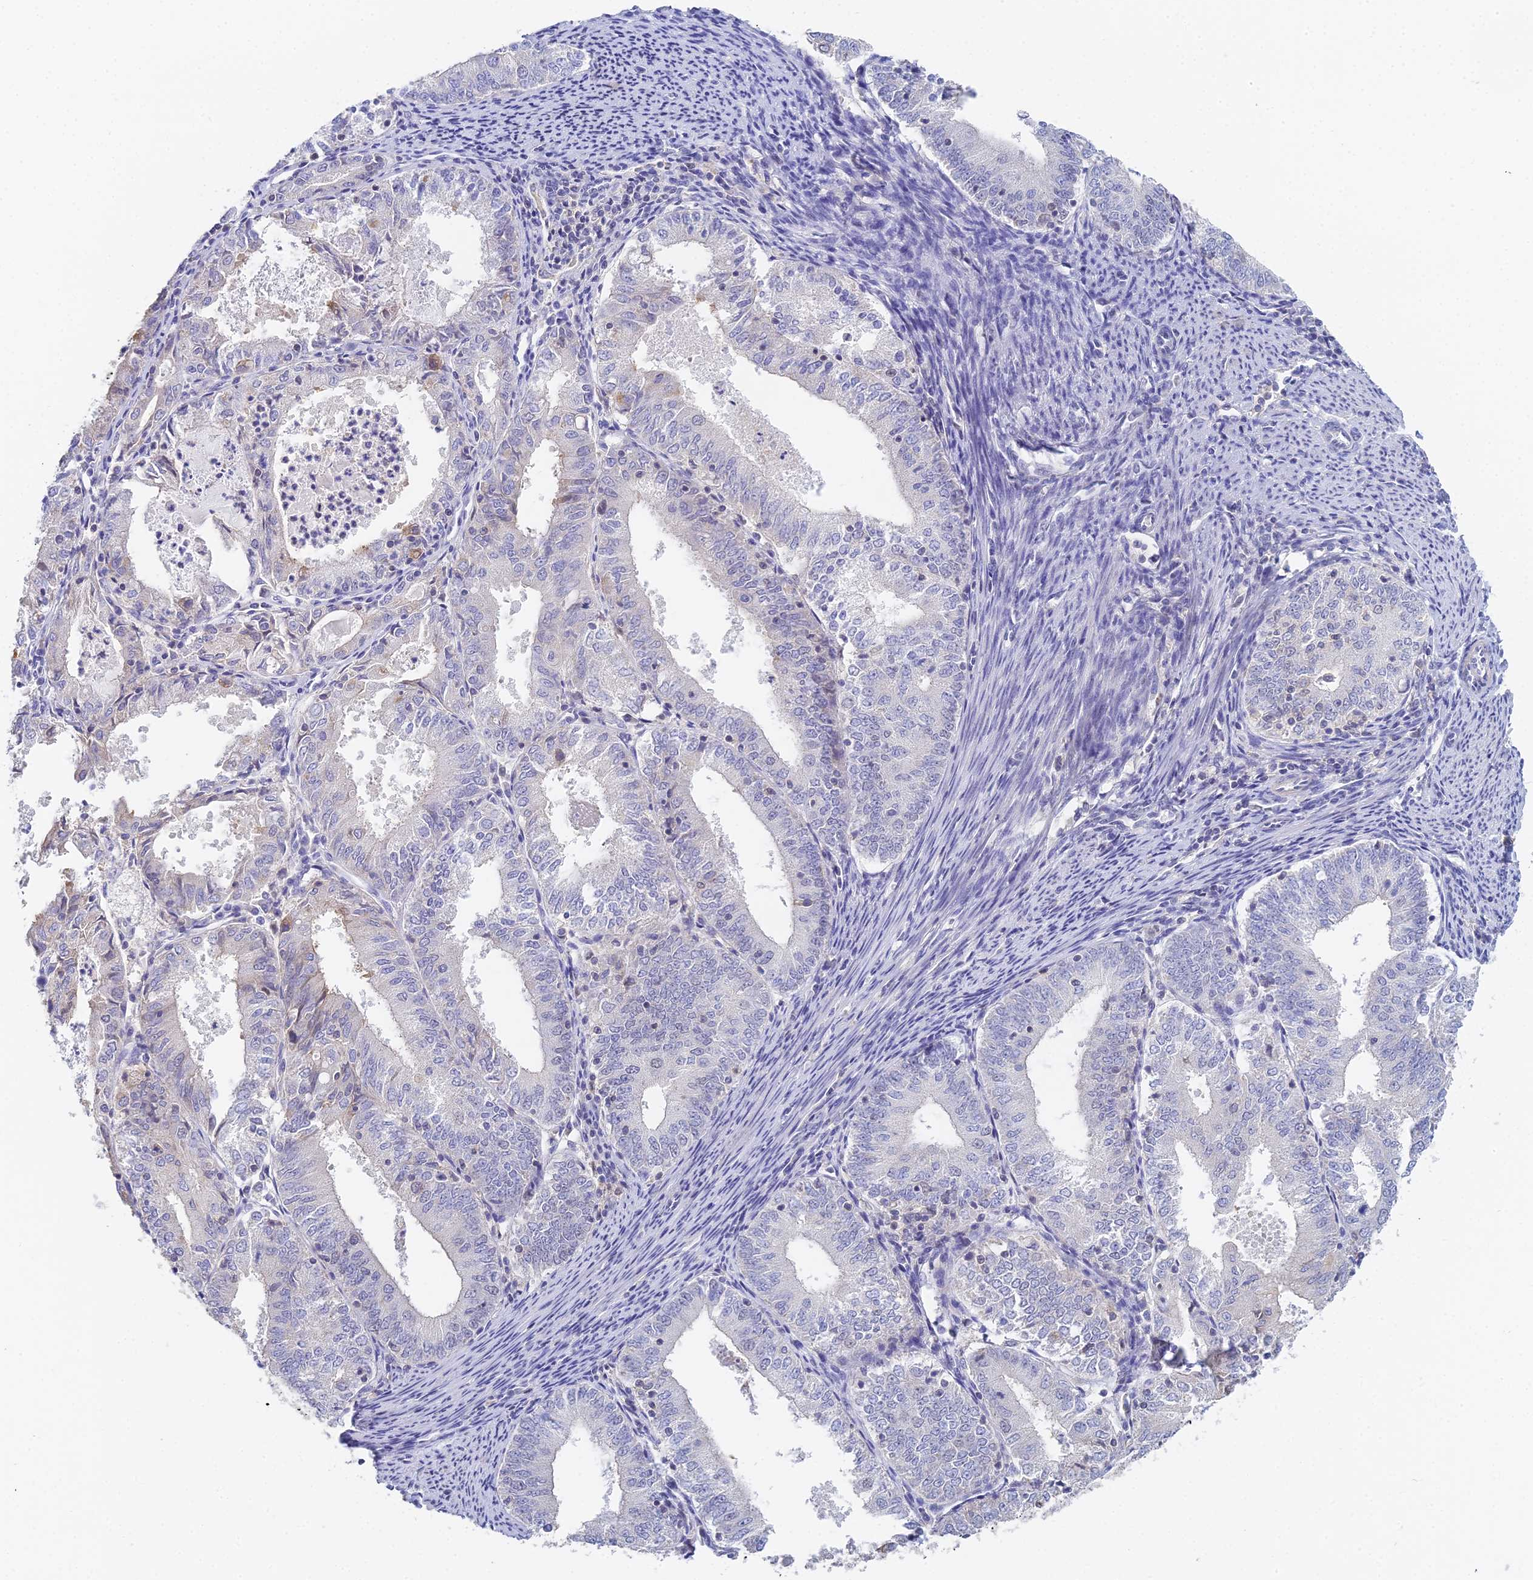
{"staining": {"intensity": "negative", "quantity": "none", "location": "none"}, "tissue": "endometrial cancer", "cell_type": "Tumor cells", "image_type": "cancer", "snomed": [{"axis": "morphology", "description": "Adenocarcinoma, NOS"}, {"axis": "topography", "description": "Endometrium"}], "caption": "Immunohistochemical staining of human endometrial adenocarcinoma reveals no significant staining in tumor cells. (IHC, brightfield microscopy, high magnification).", "gene": "MCM2", "patient": {"sex": "female", "age": 57}}